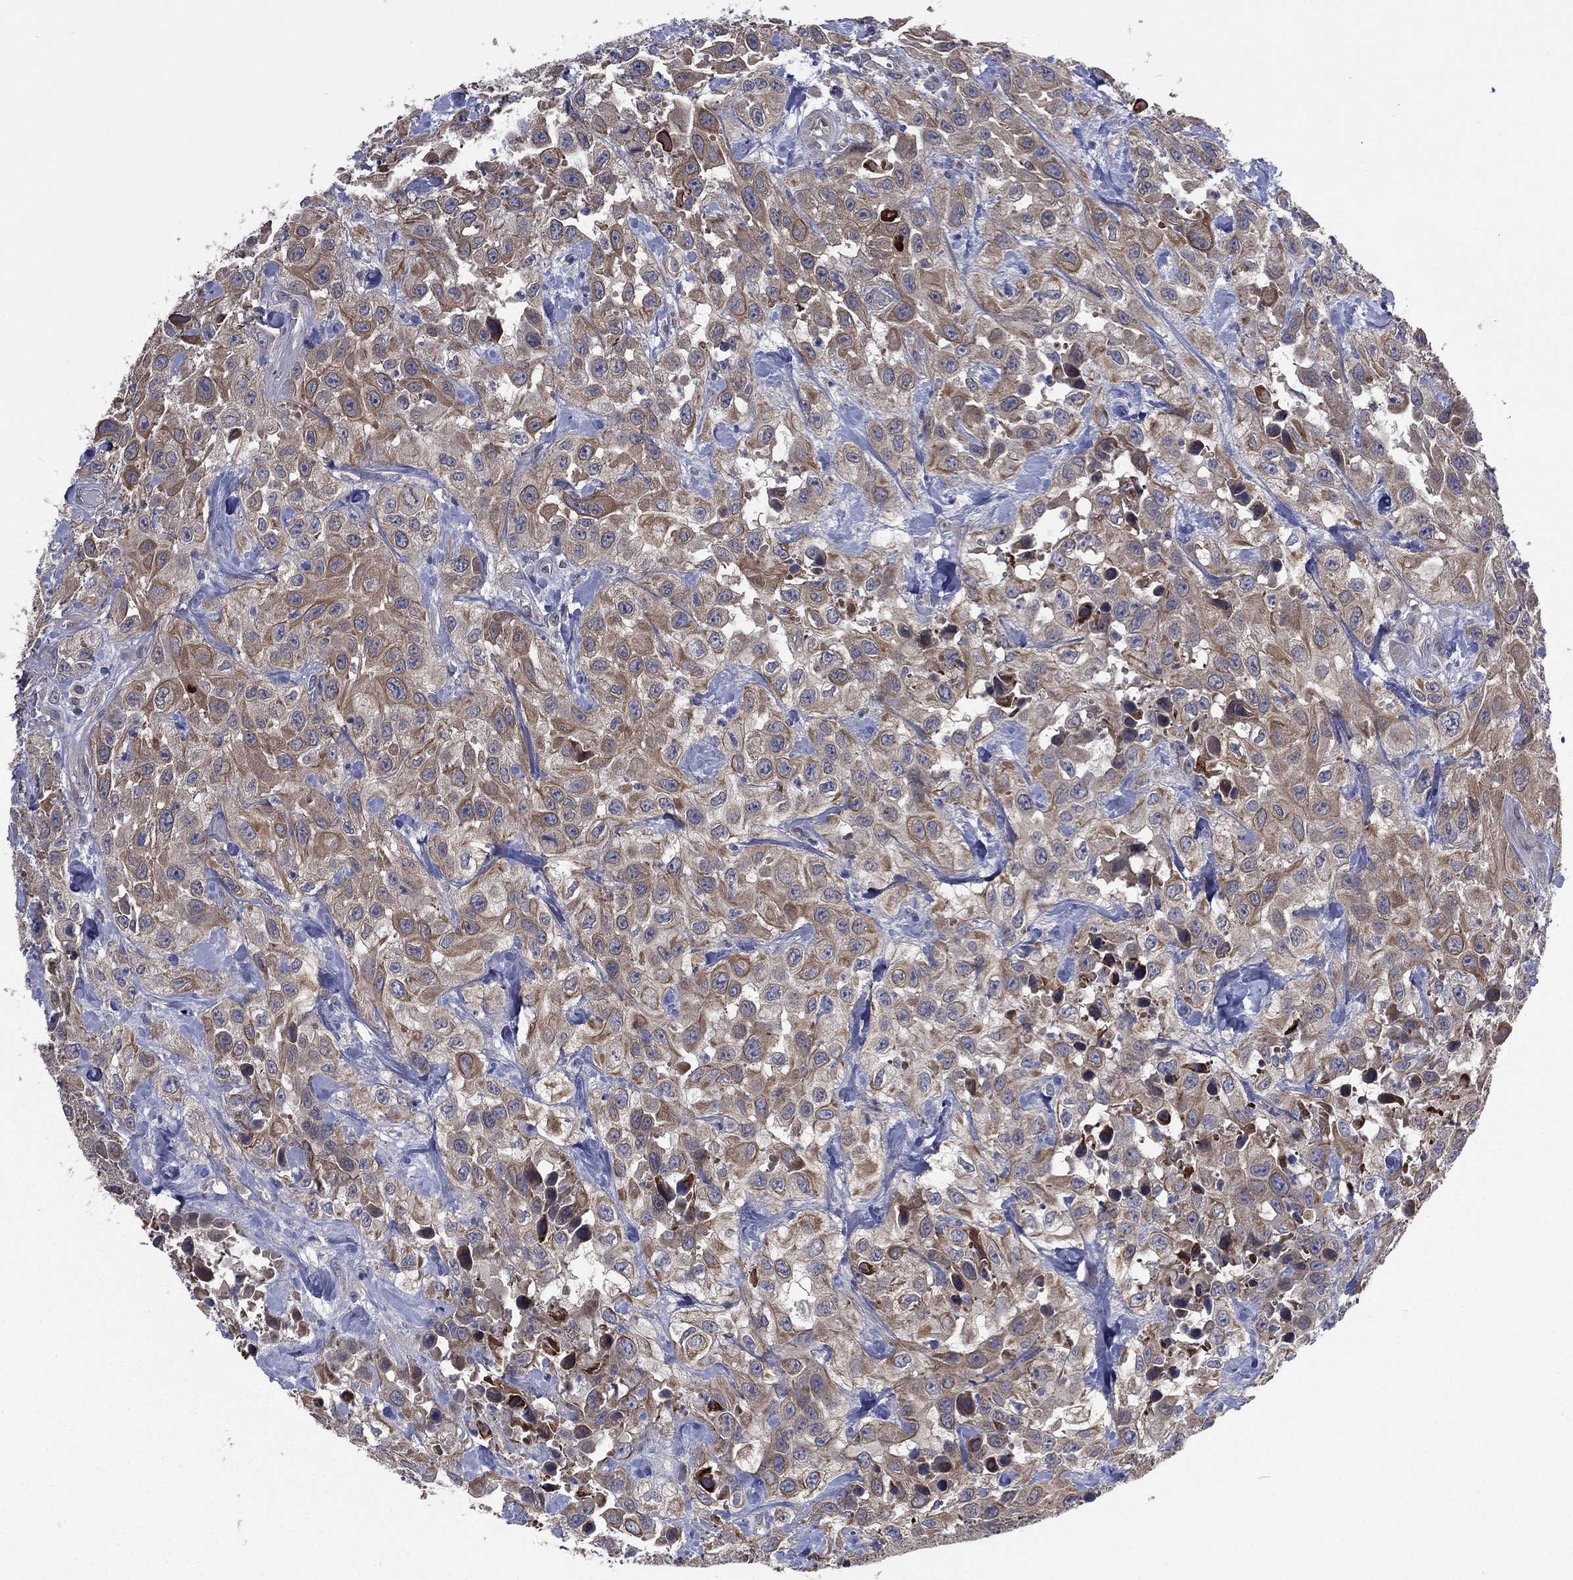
{"staining": {"intensity": "moderate", "quantity": ">75%", "location": "cytoplasmic/membranous"}, "tissue": "urothelial cancer", "cell_type": "Tumor cells", "image_type": "cancer", "snomed": [{"axis": "morphology", "description": "Urothelial carcinoma, High grade"}, {"axis": "topography", "description": "Urinary bladder"}], "caption": "Urothelial cancer stained with a brown dye reveals moderate cytoplasmic/membranous positive staining in approximately >75% of tumor cells.", "gene": "MPP7", "patient": {"sex": "male", "age": 79}}